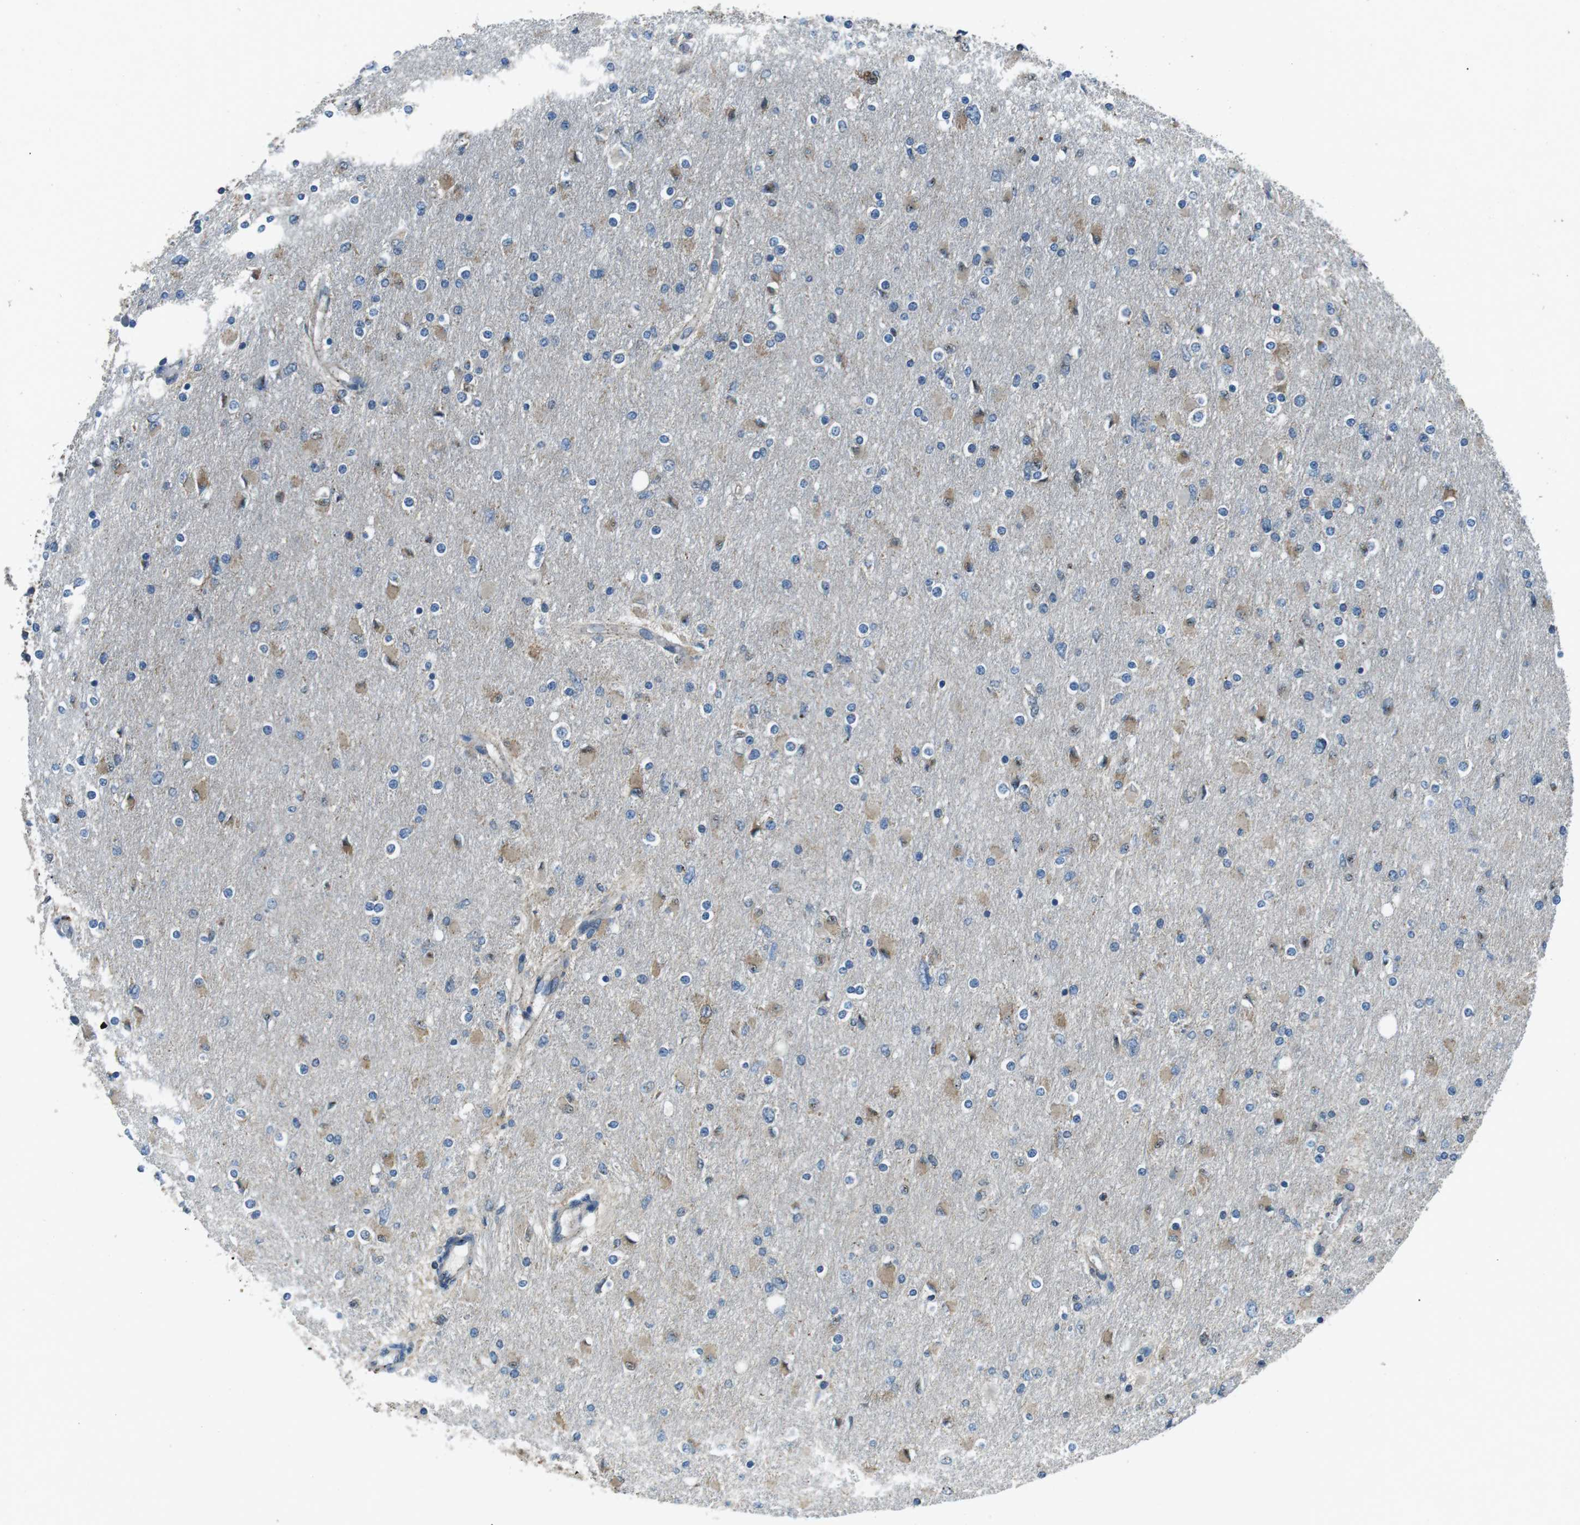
{"staining": {"intensity": "weak", "quantity": "25%-75%", "location": "cytoplasmic/membranous"}, "tissue": "glioma", "cell_type": "Tumor cells", "image_type": "cancer", "snomed": [{"axis": "morphology", "description": "Glioma, malignant, High grade"}, {"axis": "topography", "description": "Cerebral cortex"}], "caption": "Protein analysis of malignant high-grade glioma tissue exhibits weak cytoplasmic/membranous positivity in about 25%-75% of tumor cells.", "gene": "FAM3B", "patient": {"sex": "female", "age": 36}}